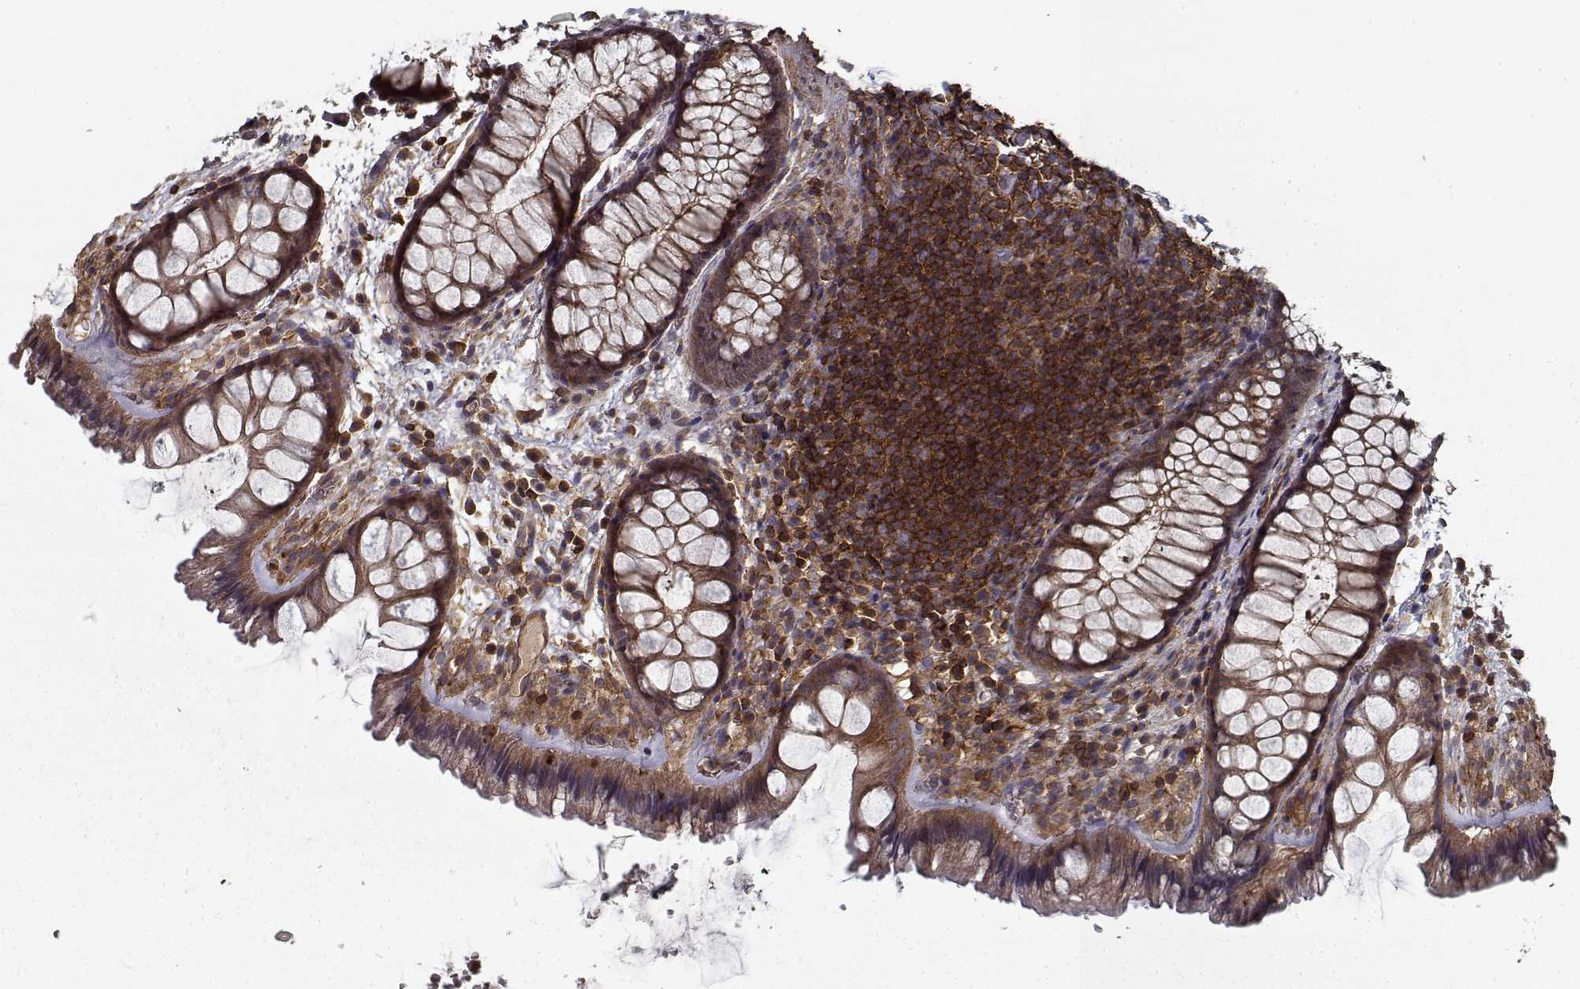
{"staining": {"intensity": "strong", "quantity": ">75%", "location": "cytoplasmic/membranous"}, "tissue": "rectum", "cell_type": "Glandular cells", "image_type": "normal", "snomed": [{"axis": "morphology", "description": "Normal tissue, NOS"}, {"axis": "topography", "description": "Rectum"}], "caption": "An image of rectum stained for a protein displays strong cytoplasmic/membranous brown staining in glandular cells. (IHC, brightfield microscopy, high magnification).", "gene": "PPP1R12A", "patient": {"sex": "female", "age": 62}}